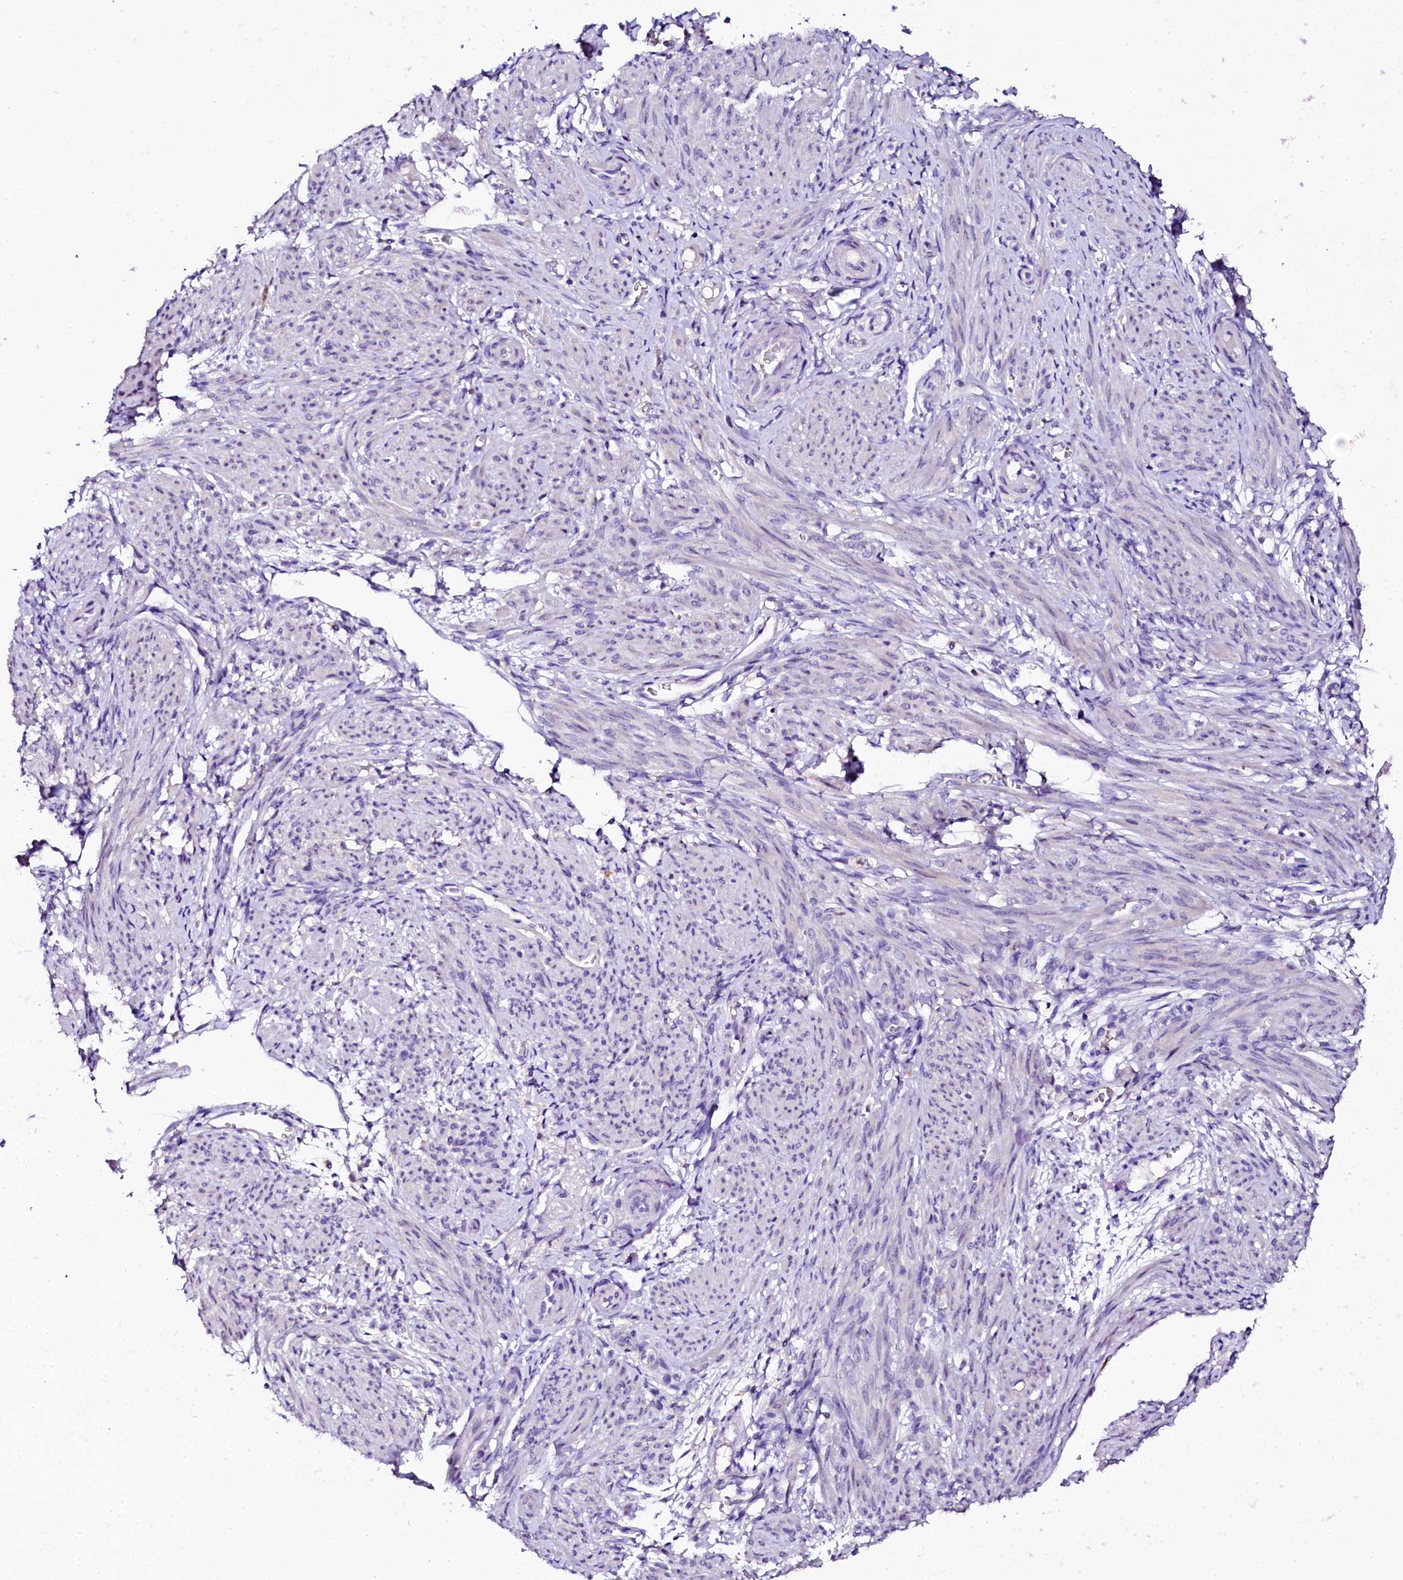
{"staining": {"intensity": "negative", "quantity": "none", "location": "none"}, "tissue": "smooth muscle", "cell_type": "Smooth muscle cells", "image_type": "normal", "snomed": [{"axis": "morphology", "description": "Normal tissue, NOS"}, {"axis": "topography", "description": "Smooth muscle"}], "caption": "Immunohistochemistry (IHC) histopathology image of benign human smooth muscle stained for a protein (brown), which exhibits no staining in smooth muscle cells.", "gene": "NAA16", "patient": {"sex": "female", "age": 39}}